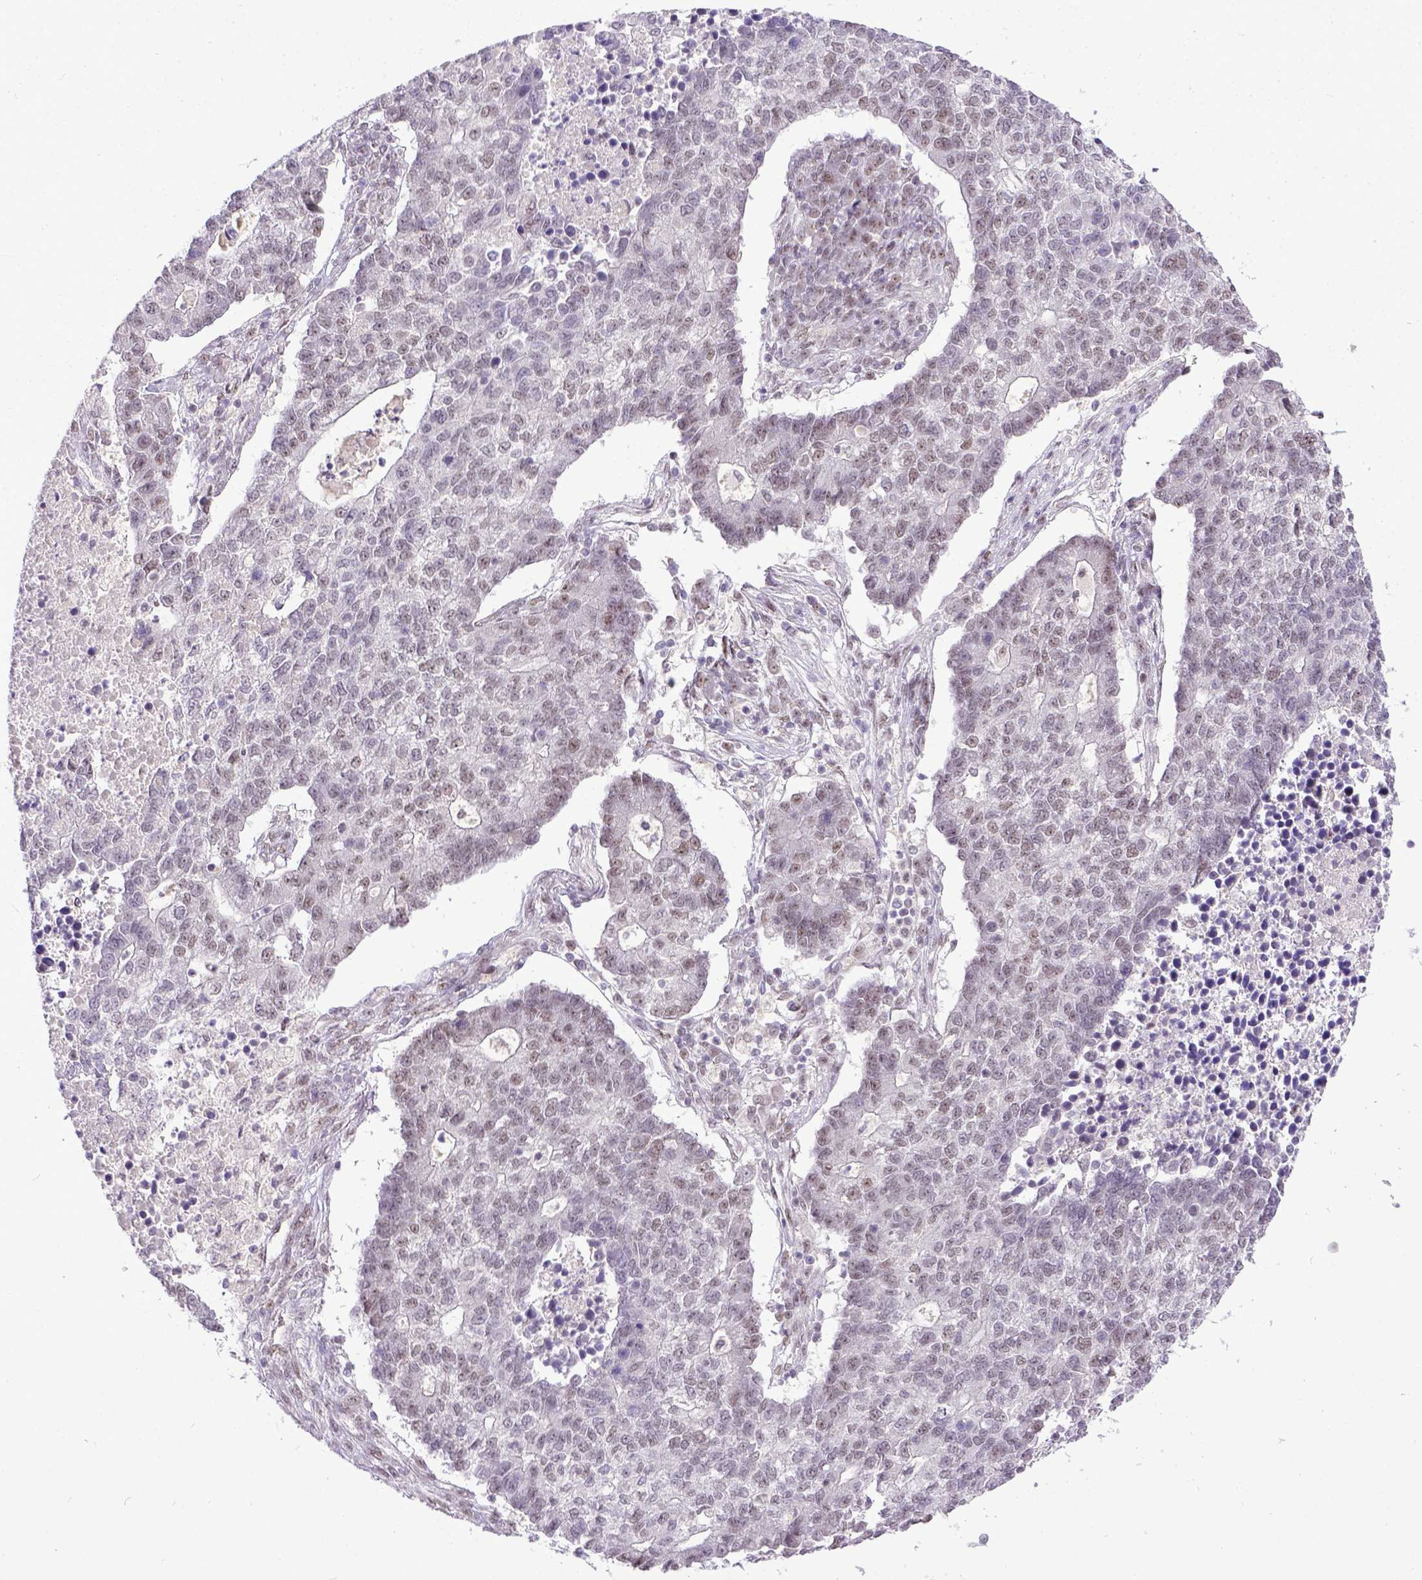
{"staining": {"intensity": "weak", "quantity": "25%-75%", "location": "nuclear"}, "tissue": "lung cancer", "cell_type": "Tumor cells", "image_type": "cancer", "snomed": [{"axis": "morphology", "description": "Adenocarcinoma, NOS"}, {"axis": "topography", "description": "Lung"}], "caption": "This histopathology image demonstrates immunohistochemistry (IHC) staining of human lung cancer (adenocarcinoma), with low weak nuclear staining in about 25%-75% of tumor cells.", "gene": "ERCC1", "patient": {"sex": "male", "age": 57}}